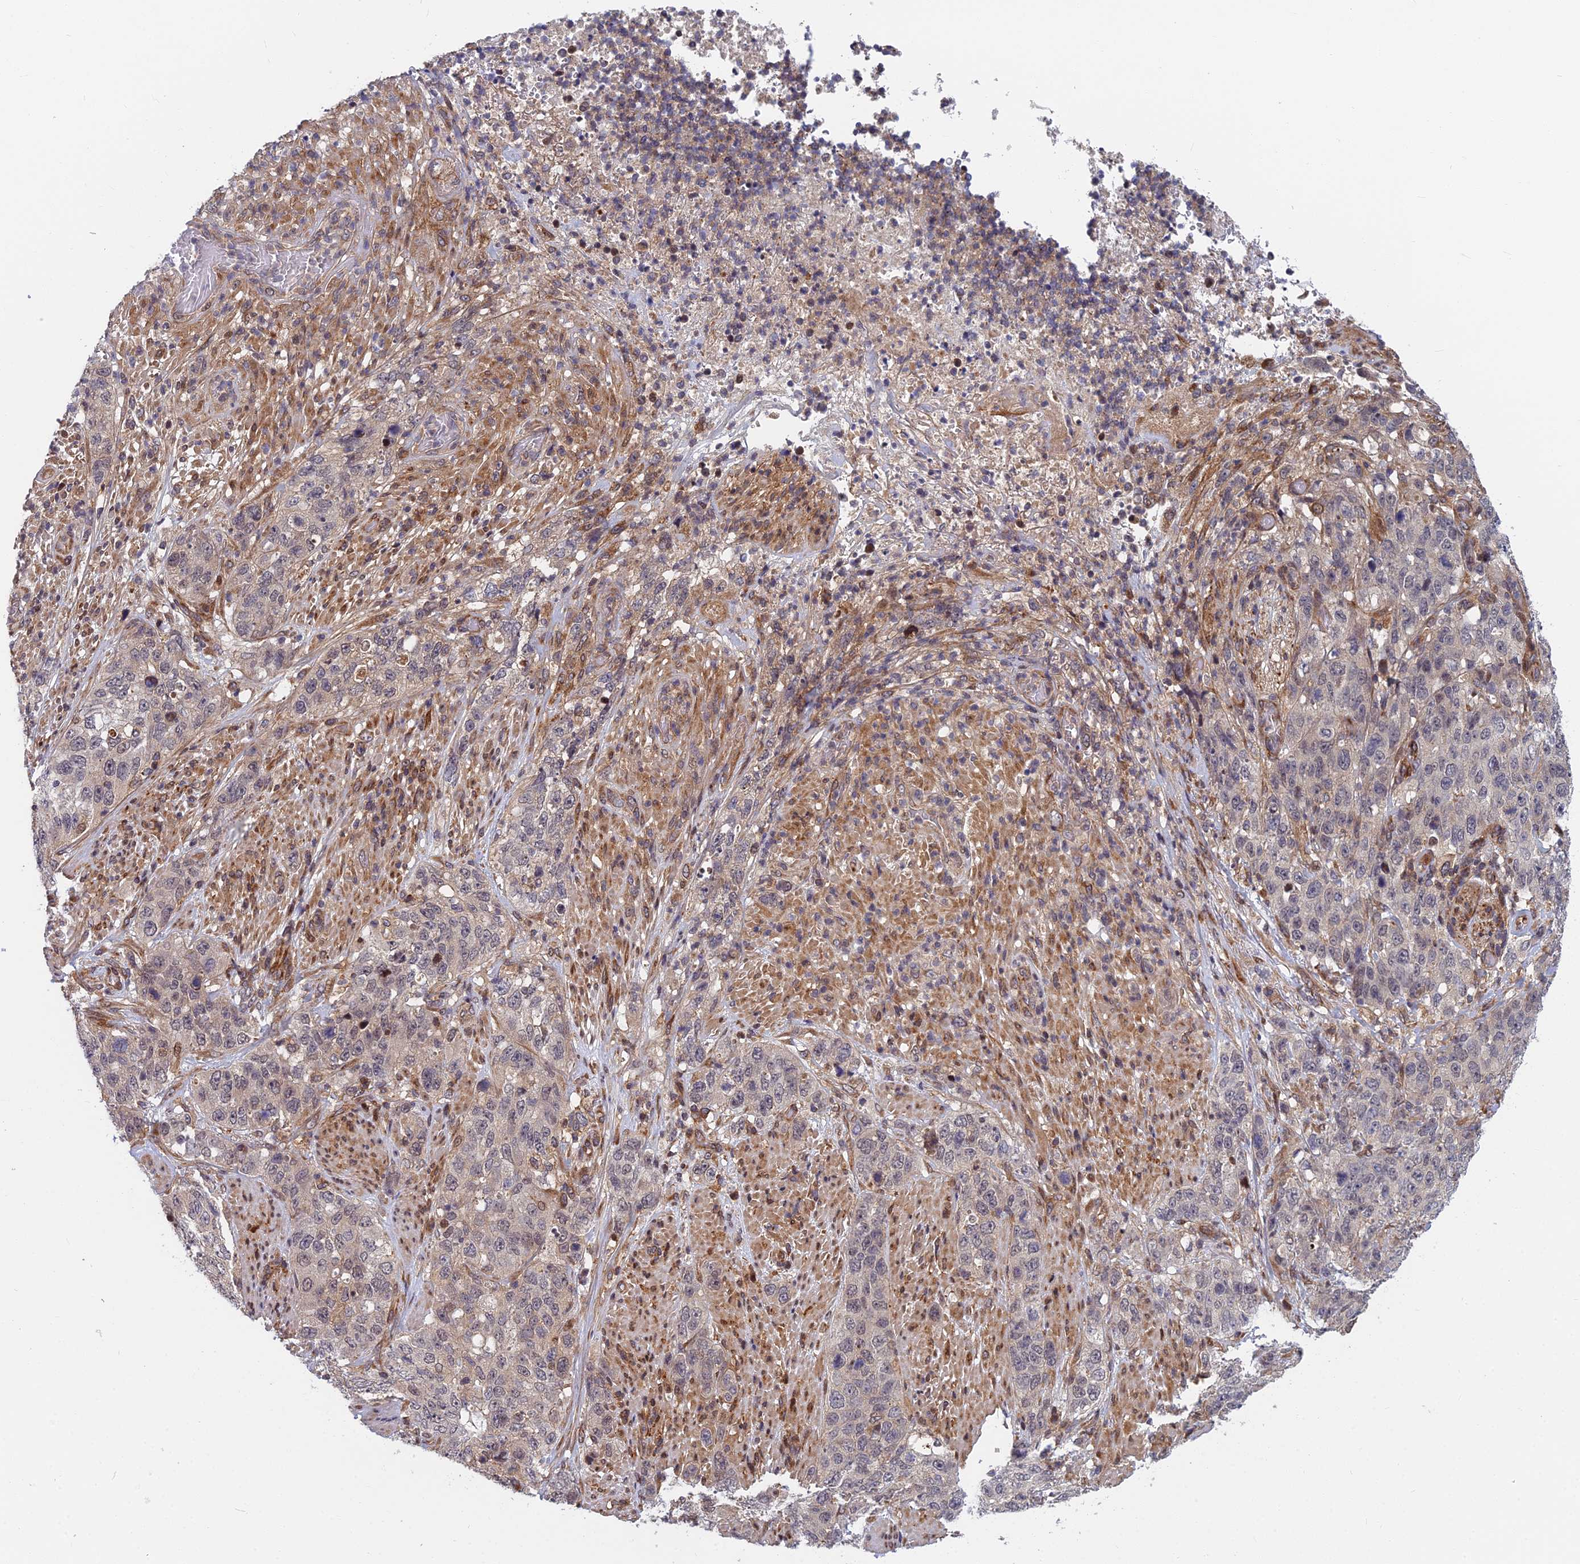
{"staining": {"intensity": "weak", "quantity": "<25%", "location": "cytoplasmic/membranous"}, "tissue": "stomach cancer", "cell_type": "Tumor cells", "image_type": "cancer", "snomed": [{"axis": "morphology", "description": "Adenocarcinoma, NOS"}, {"axis": "topography", "description": "Stomach"}], "caption": "This is an immunohistochemistry (IHC) micrograph of human stomach adenocarcinoma. There is no staining in tumor cells.", "gene": "COMMD2", "patient": {"sex": "male", "age": 48}}